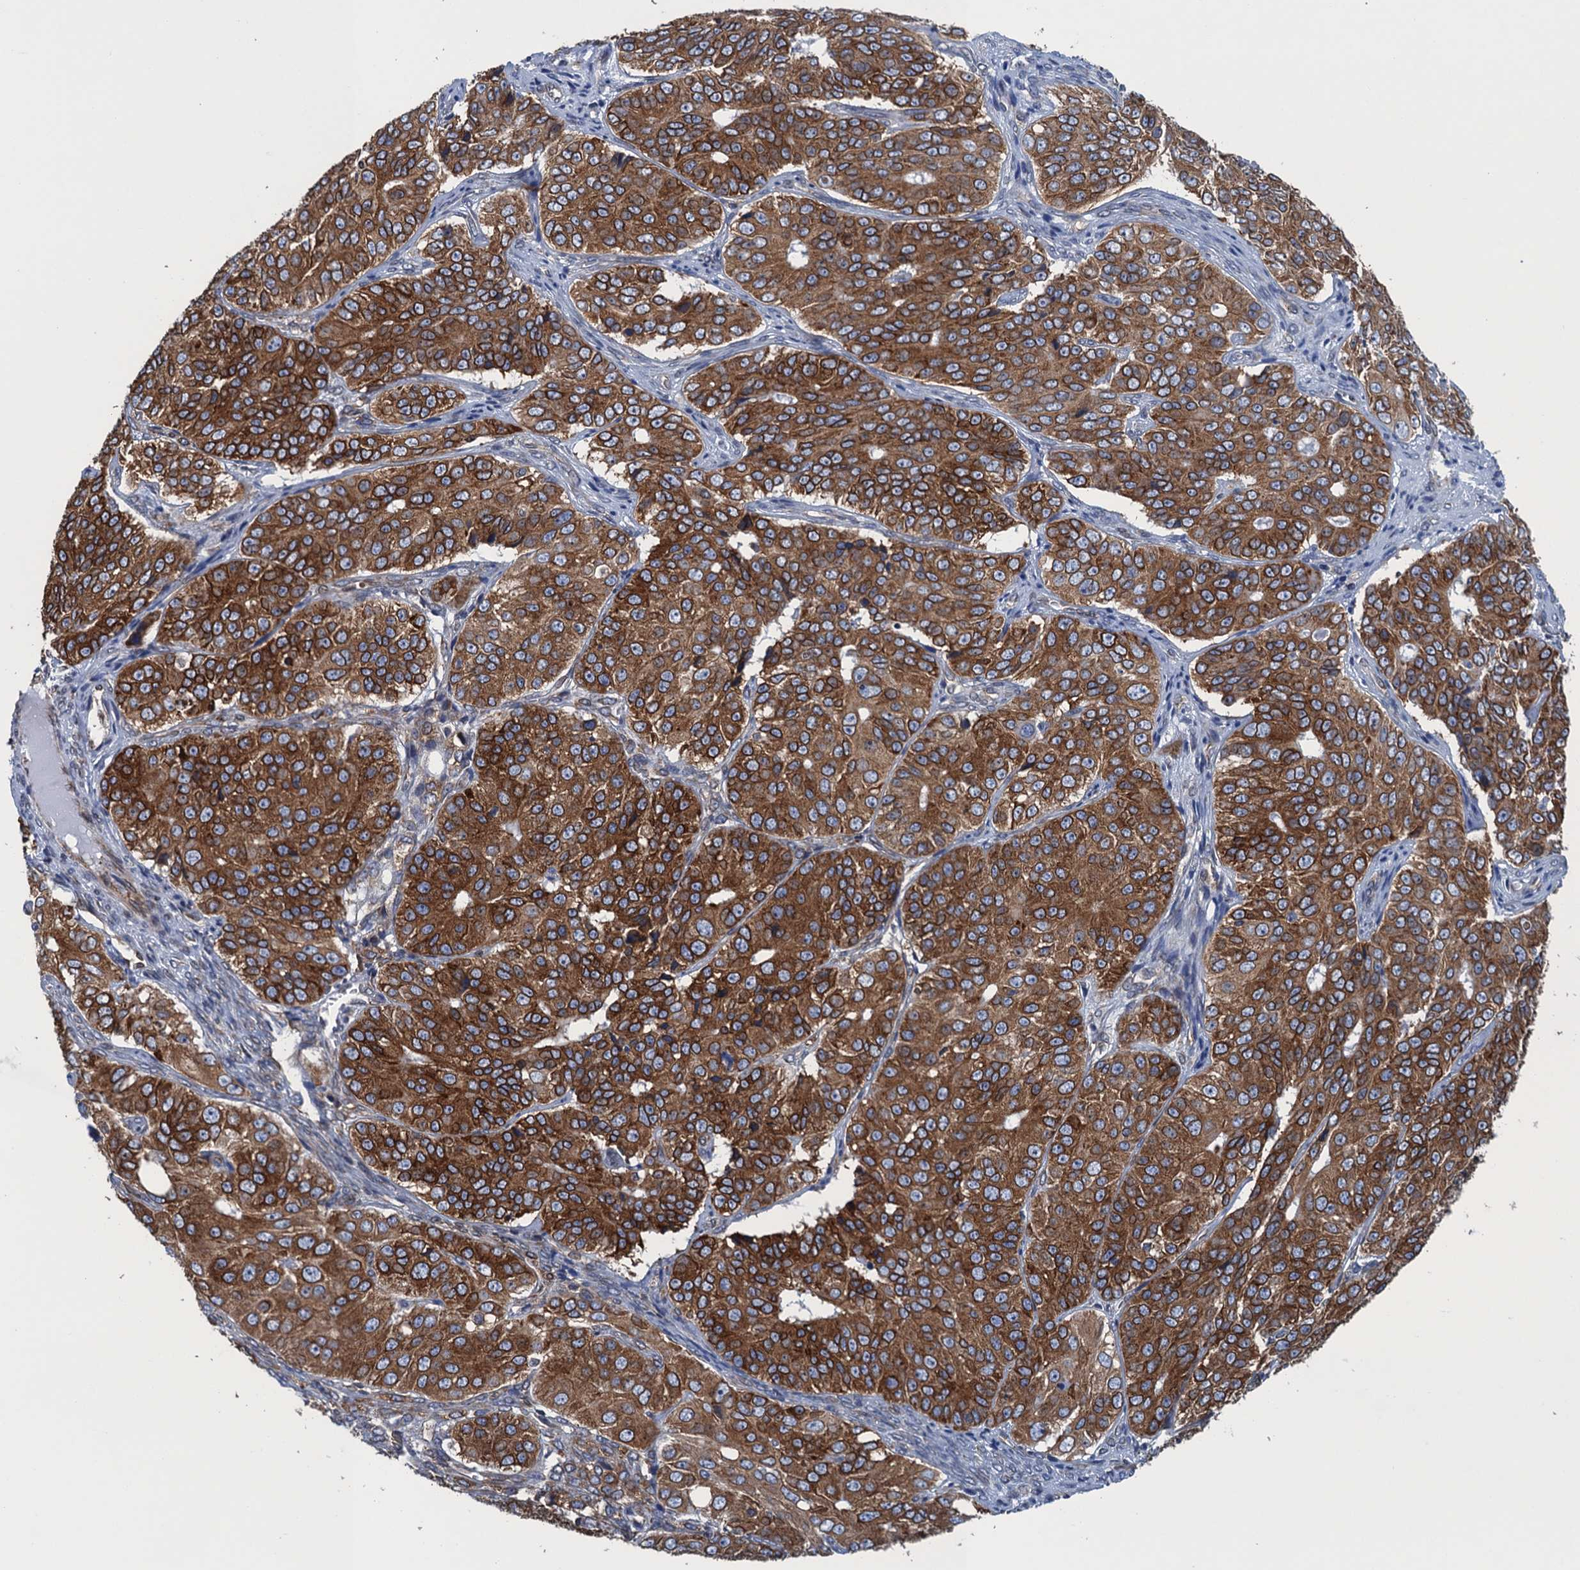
{"staining": {"intensity": "strong", "quantity": ">75%", "location": "cytoplasmic/membranous"}, "tissue": "ovarian cancer", "cell_type": "Tumor cells", "image_type": "cancer", "snomed": [{"axis": "morphology", "description": "Carcinoma, endometroid"}, {"axis": "topography", "description": "Ovary"}], "caption": "About >75% of tumor cells in endometroid carcinoma (ovarian) display strong cytoplasmic/membranous protein staining as visualized by brown immunohistochemical staining.", "gene": "TMEM205", "patient": {"sex": "female", "age": 51}}